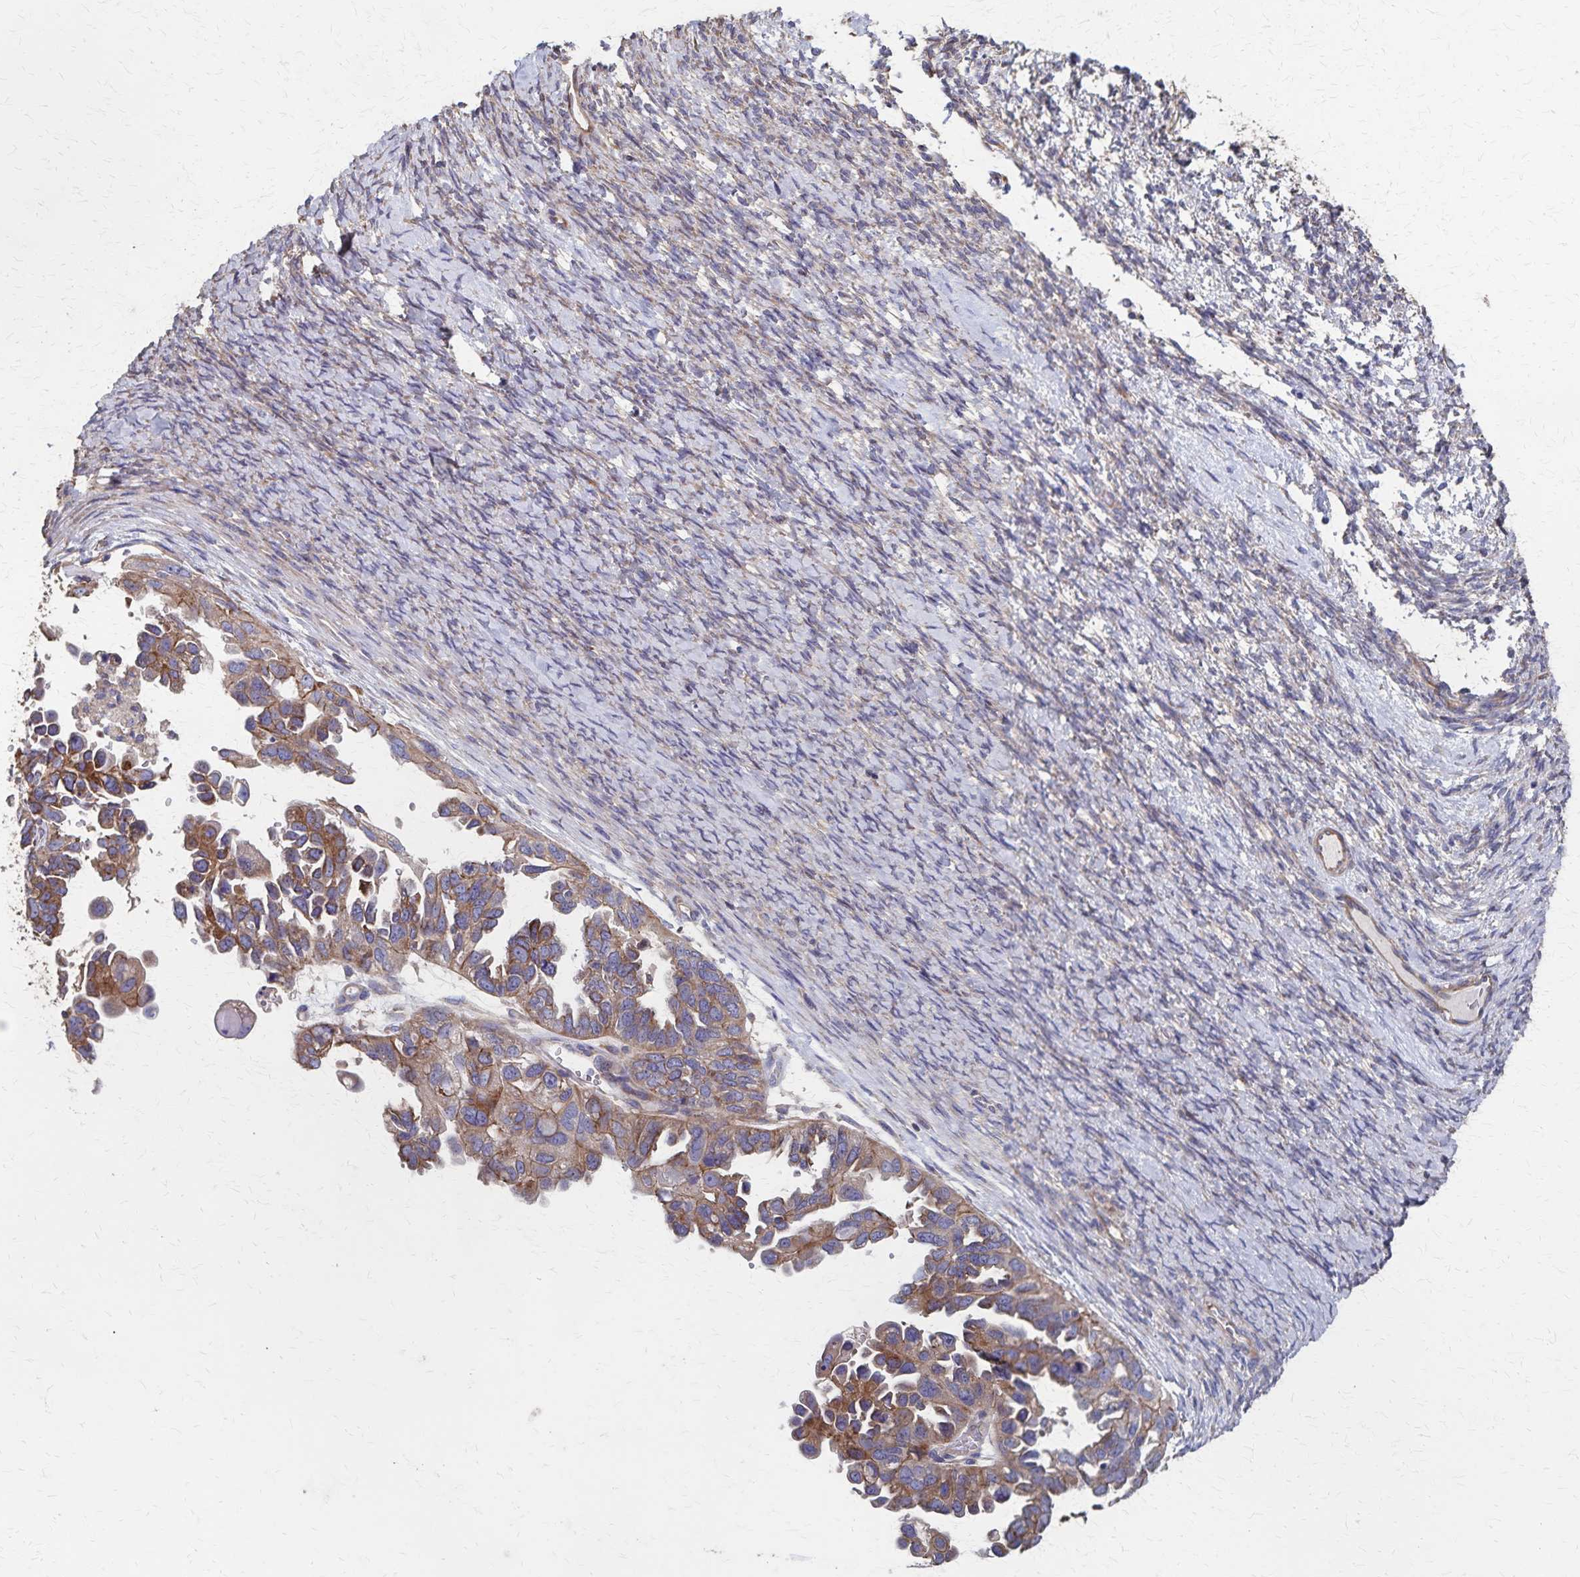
{"staining": {"intensity": "moderate", "quantity": ">75%", "location": "cytoplasmic/membranous"}, "tissue": "ovarian cancer", "cell_type": "Tumor cells", "image_type": "cancer", "snomed": [{"axis": "morphology", "description": "Cystadenocarcinoma, serous, NOS"}, {"axis": "topography", "description": "Ovary"}], "caption": "Protein staining reveals moderate cytoplasmic/membranous expression in approximately >75% of tumor cells in ovarian cancer.", "gene": "PGAP2", "patient": {"sex": "female", "age": 53}}